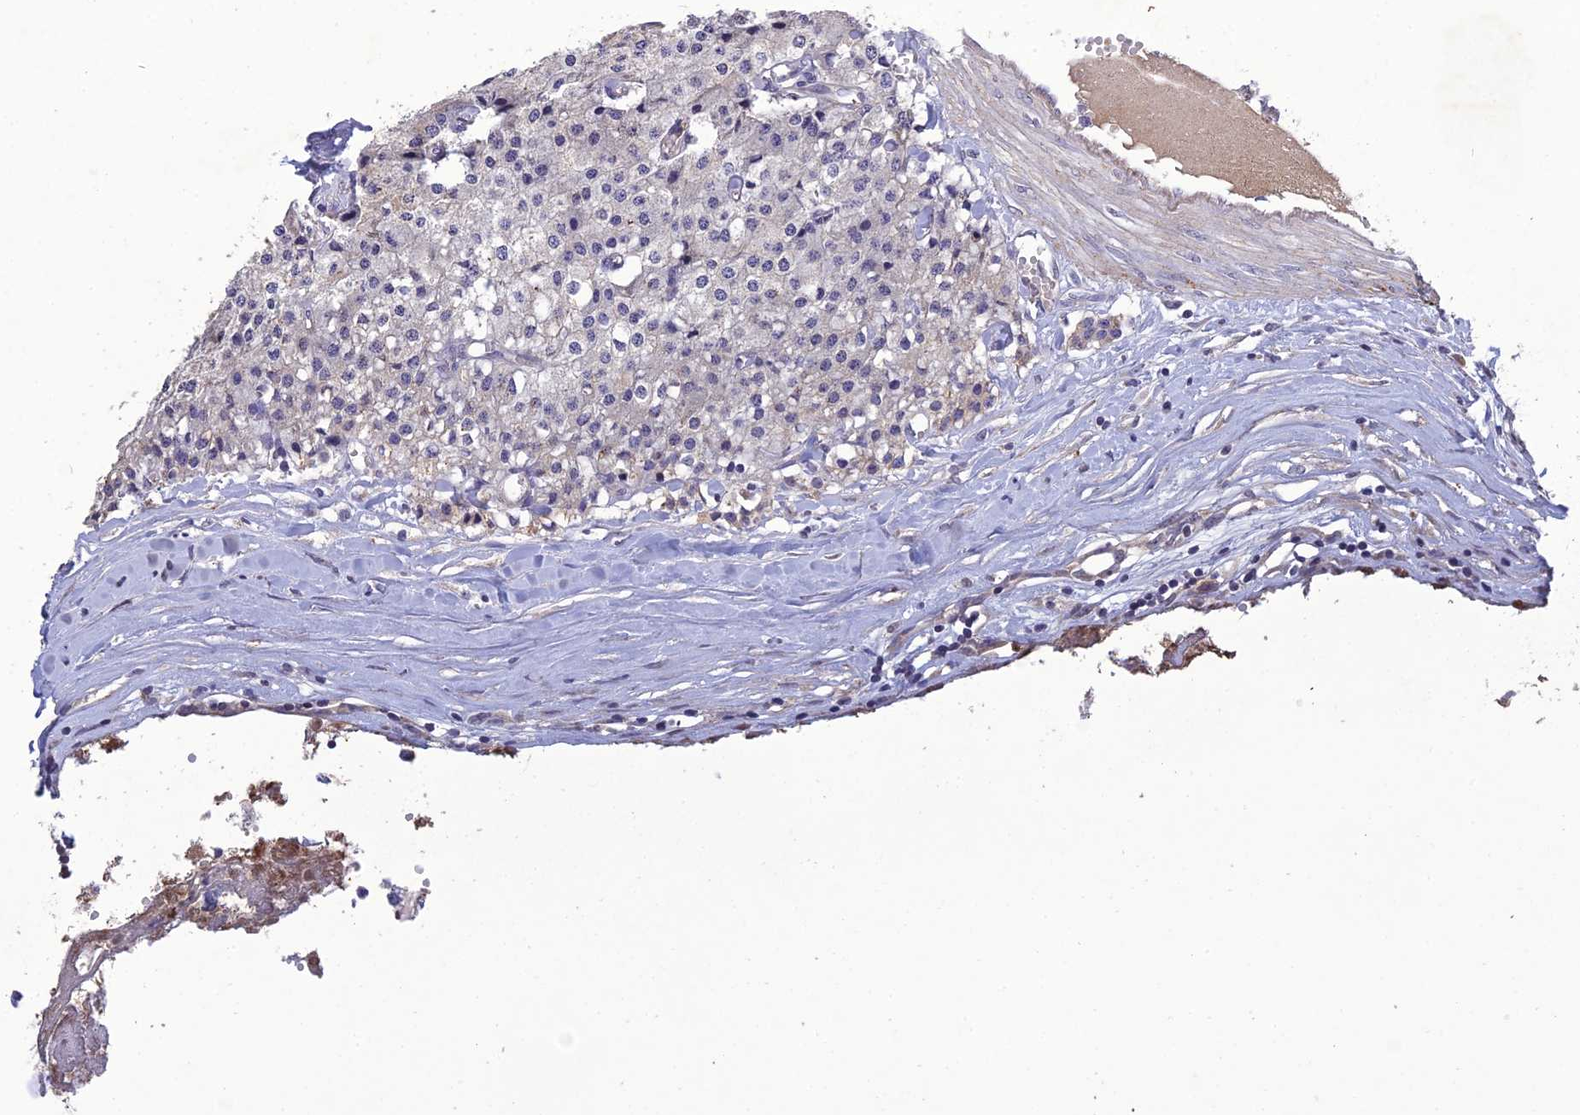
{"staining": {"intensity": "negative", "quantity": "none", "location": "none"}, "tissue": "carcinoid", "cell_type": "Tumor cells", "image_type": "cancer", "snomed": [{"axis": "morphology", "description": "Carcinoid, malignant, NOS"}, {"axis": "topography", "description": "Colon"}], "caption": "Human carcinoid (malignant) stained for a protein using IHC exhibits no positivity in tumor cells.", "gene": "SLC39A13", "patient": {"sex": "female", "age": 52}}